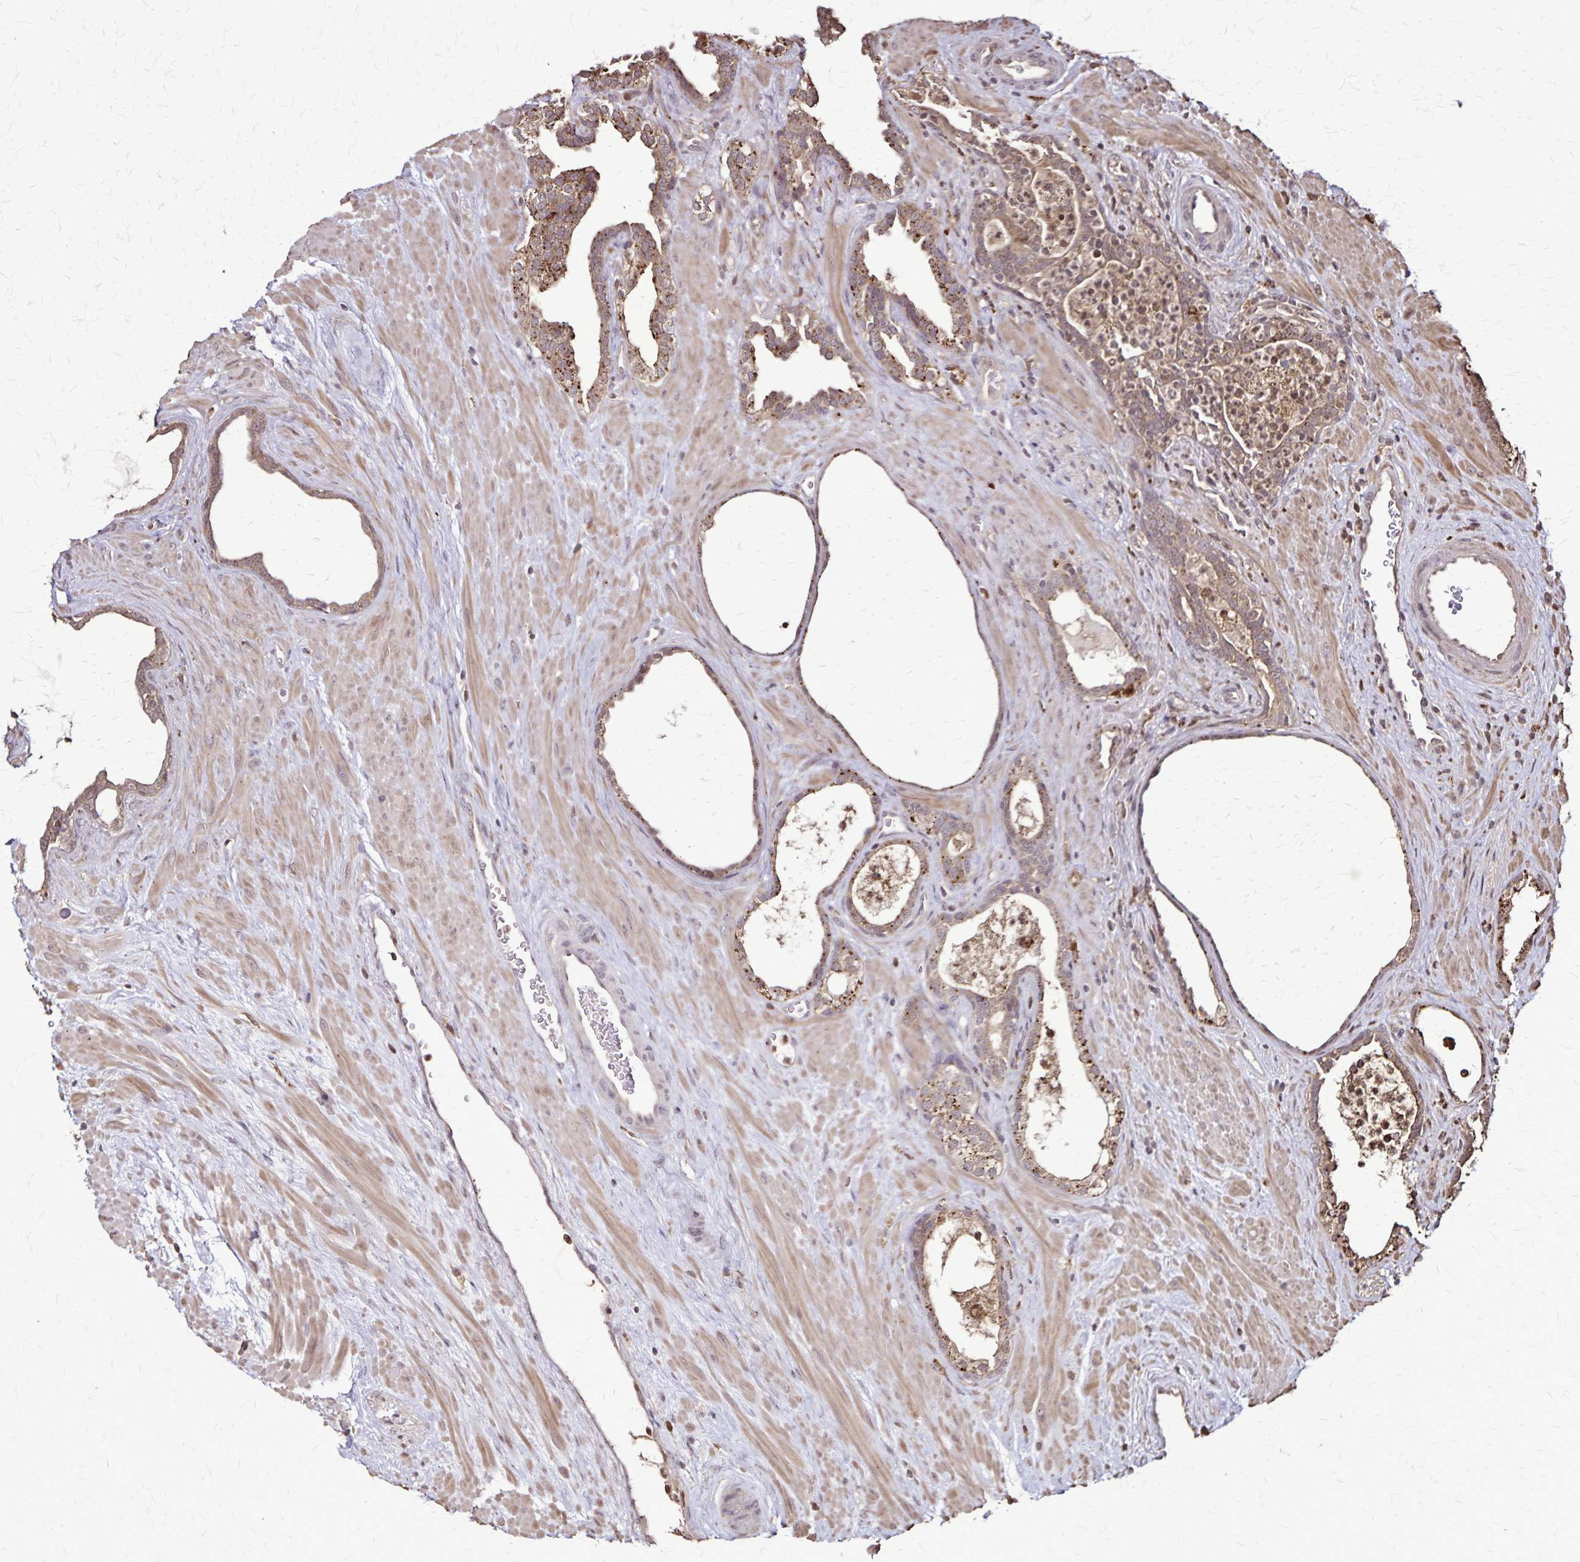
{"staining": {"intensity": "moderate", "quantity": ">75%", "location": "cytoplasmic/membranous"}, "tissue": "prostate cancer", "cell_type": "Tumor cells", "image_type": "cancer", "snomed": [{"axis": "morphology", "description": "Adenocarcinoma, Low grade"}, {"axis": "topography", "description": "Prostate"}], "caption": "About >75% of tumor cells in prostate low-grade adenocarcinoma reveal moderate cytoplasmic/membranous protein positivity as visualized by brown immunohistochemical staining.", "gene": "CHMP1B", "patient": {"sex": "male", "age": 62}}